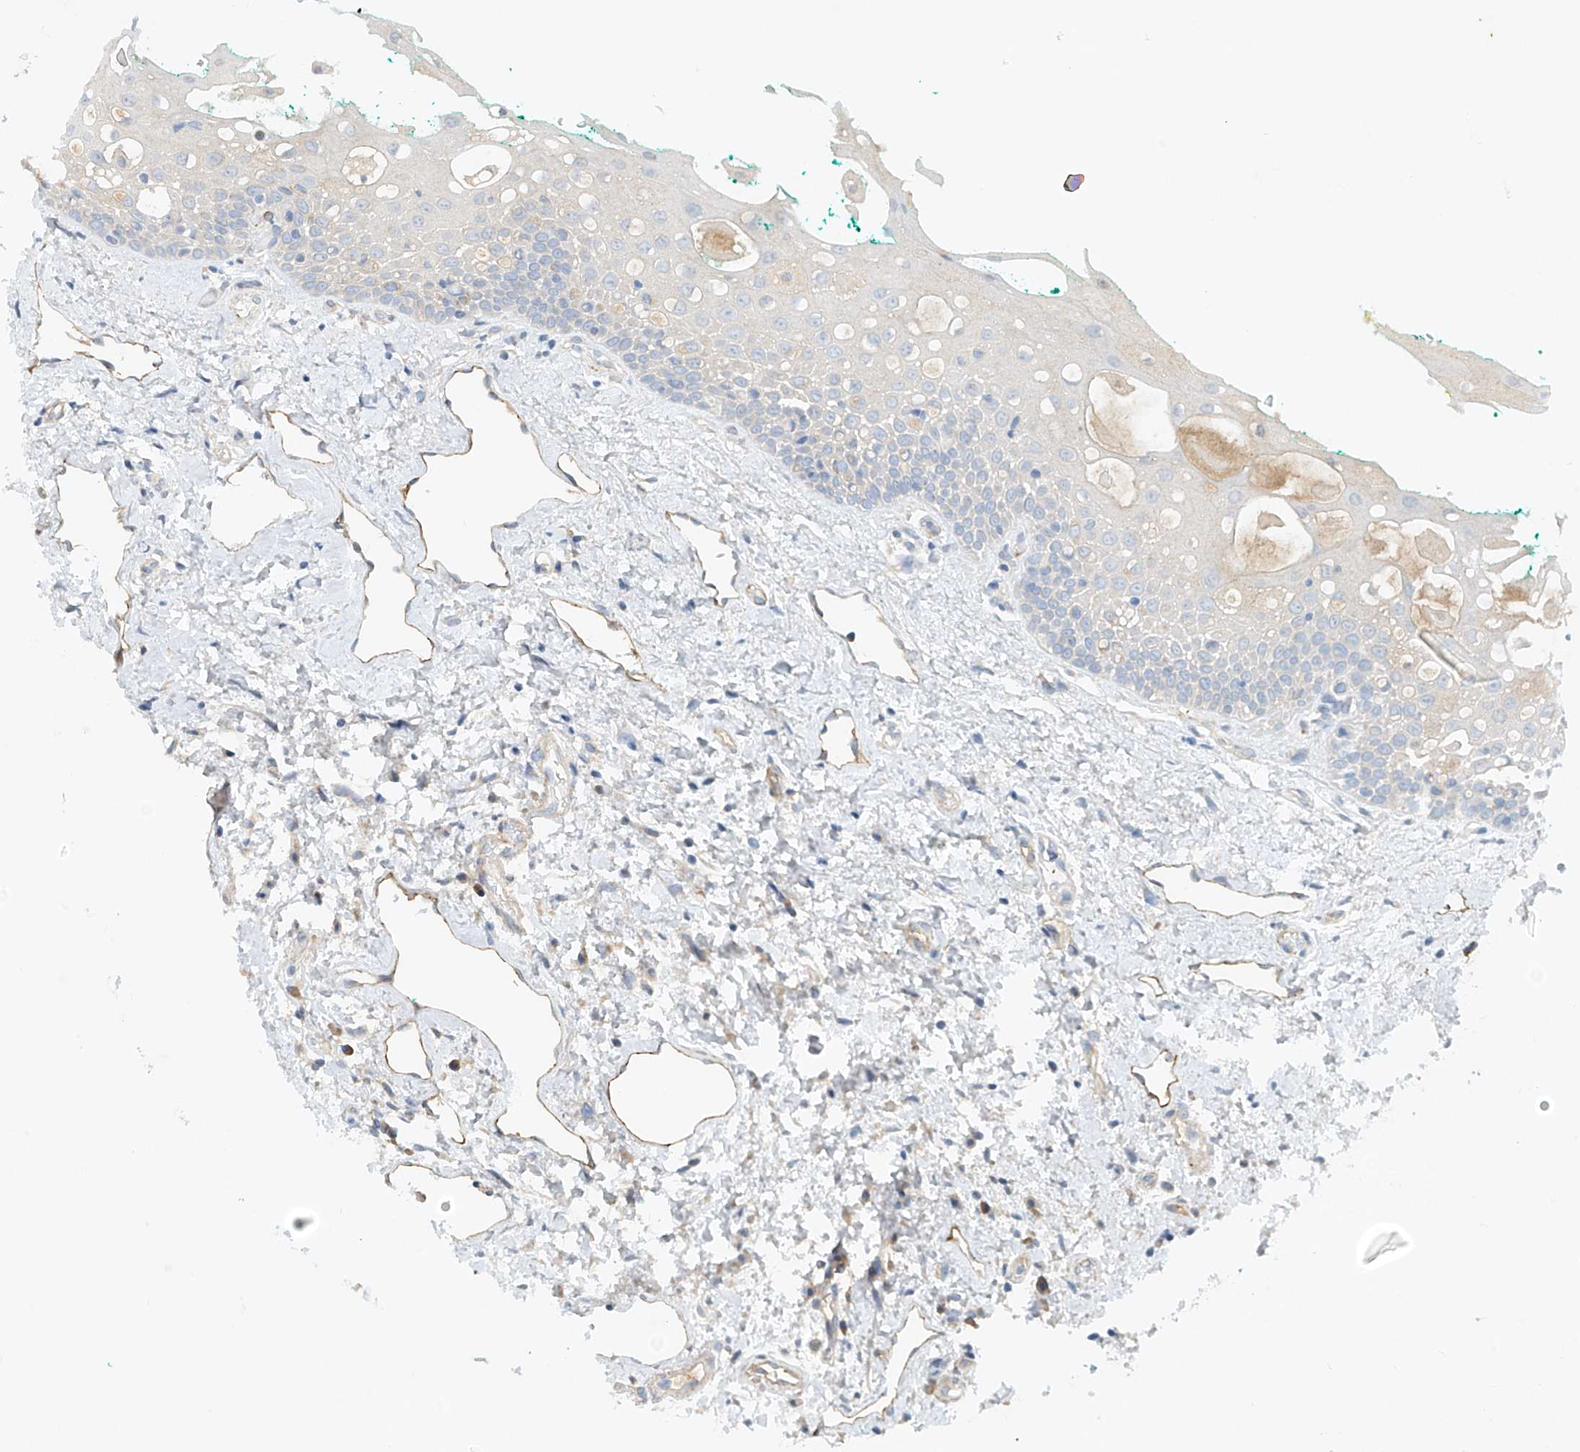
{"staining": {"intensity": "negative", "quantity": "none", "location": "none"}, "tissue": "oral mucosa", "cell_type": "Squamous epithelial cells", "image_type": "normal", "snomed": [{"axis": "morphology", "description": "Normal tissue, NOS"}, {"axis": "topography", "description": "Oral tissue"}], "caption": "This micrograph is of normal oral mucosa stained with immunohistochemistry to label a protein in brown with the nuclei are counter-stained blue. There is no expression in squamous epithelial cells. The staining is performed using DAB (3,3'-diaminobenzidine) brown chromogen with nuclei counter-stained in using hematoxylin.", "gene": "ENSG00000266202", "patient": {"sex": "female", "age": 70}}